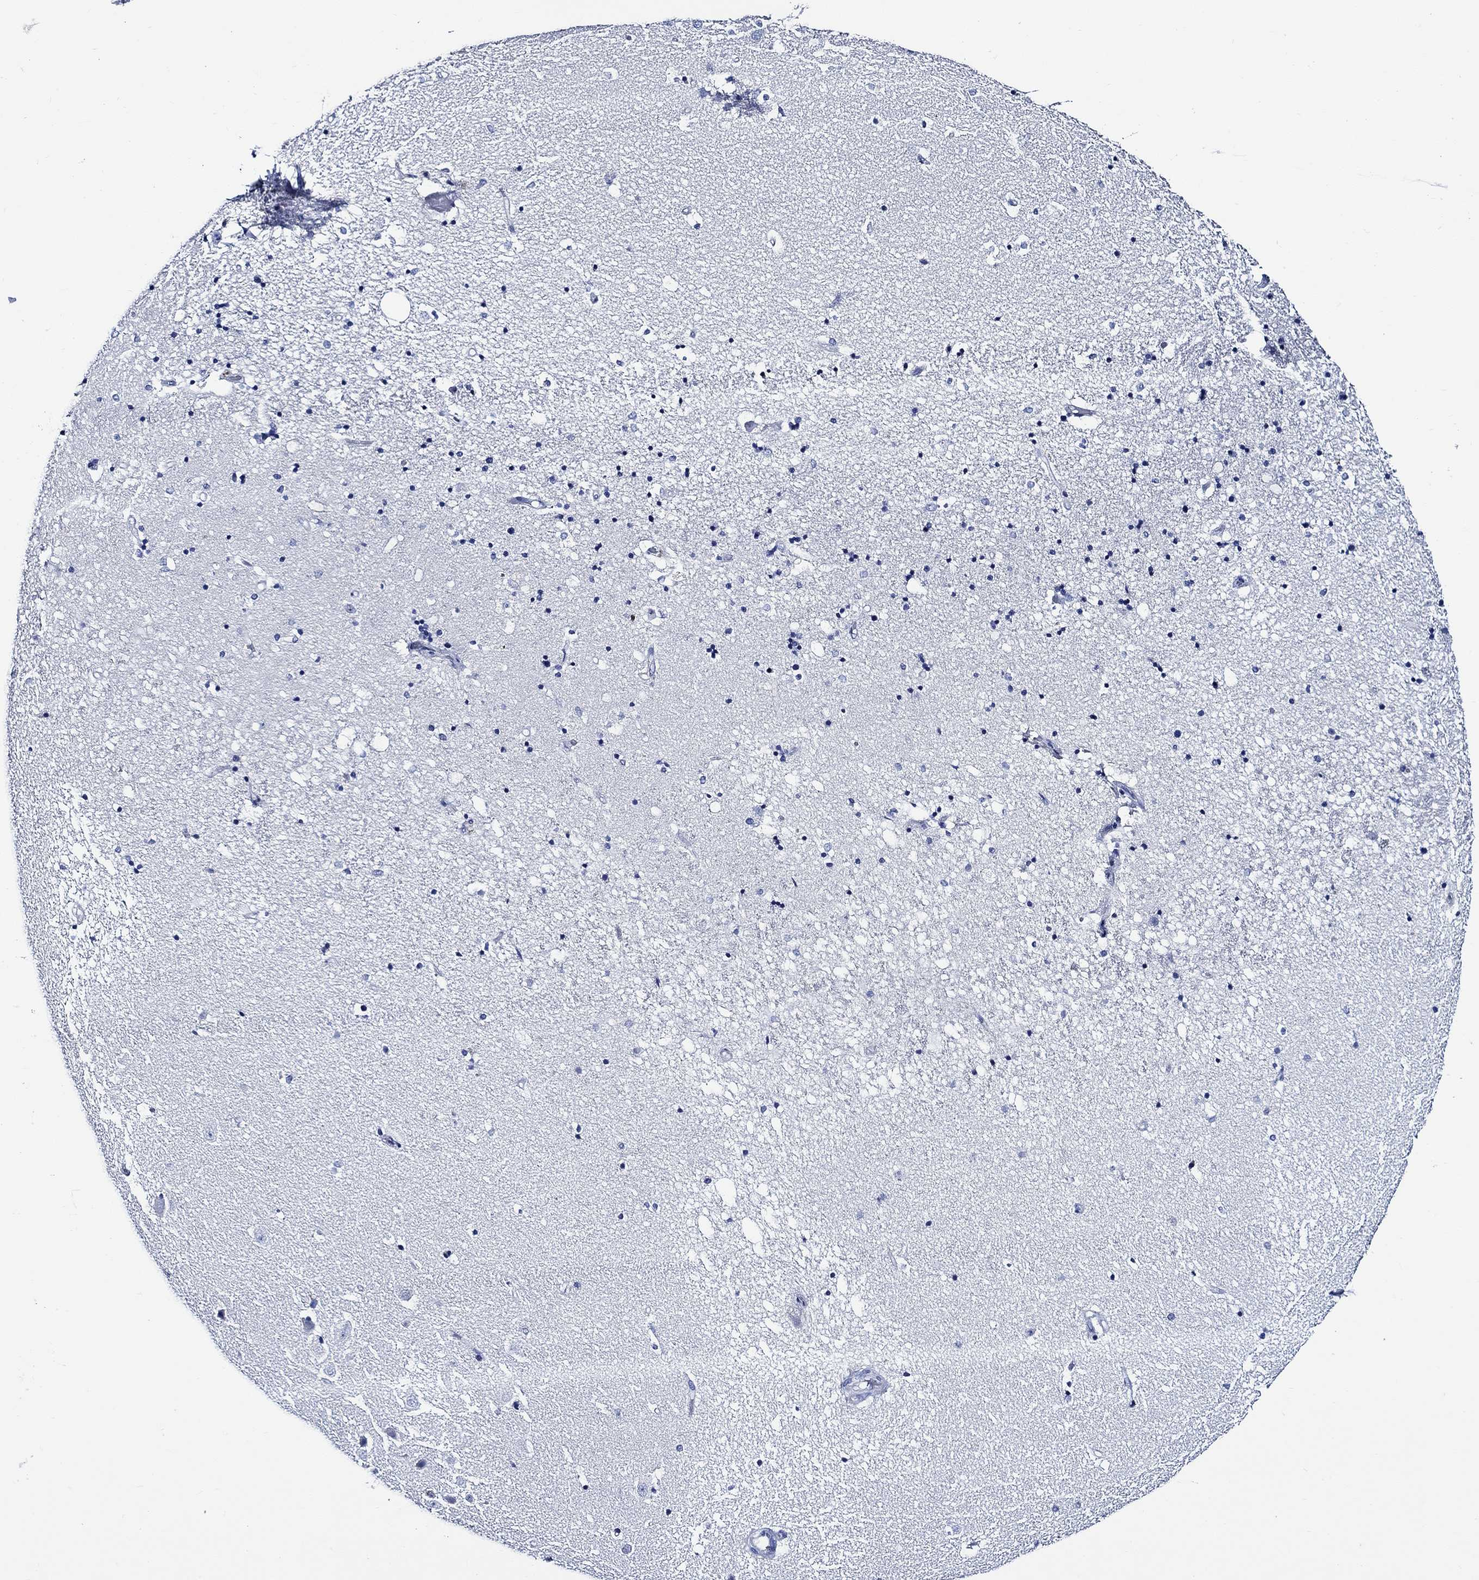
{"staining": {"intensity": "negative", "quantity": "none", "location": "none"}, "tissue": "hippocampus", "cell_type": "Glial cells", "image_type": "normal", "snomed": [{"axis": "morphology", "description": "Normal tissue, NOS"}, {"axis": "topography", "description": "Hippocampus"}], "caption": "Glial cells show no significant expression in unremarkable hippocampus. (Stains: DAB (3,3'-diaminobenzidine) IHC with hematoxylin counter stain, Microscopy: brightfield microscopy at high magnification).", "gene": "WDR62", "patient": {"sex": "male", "age": 49}}